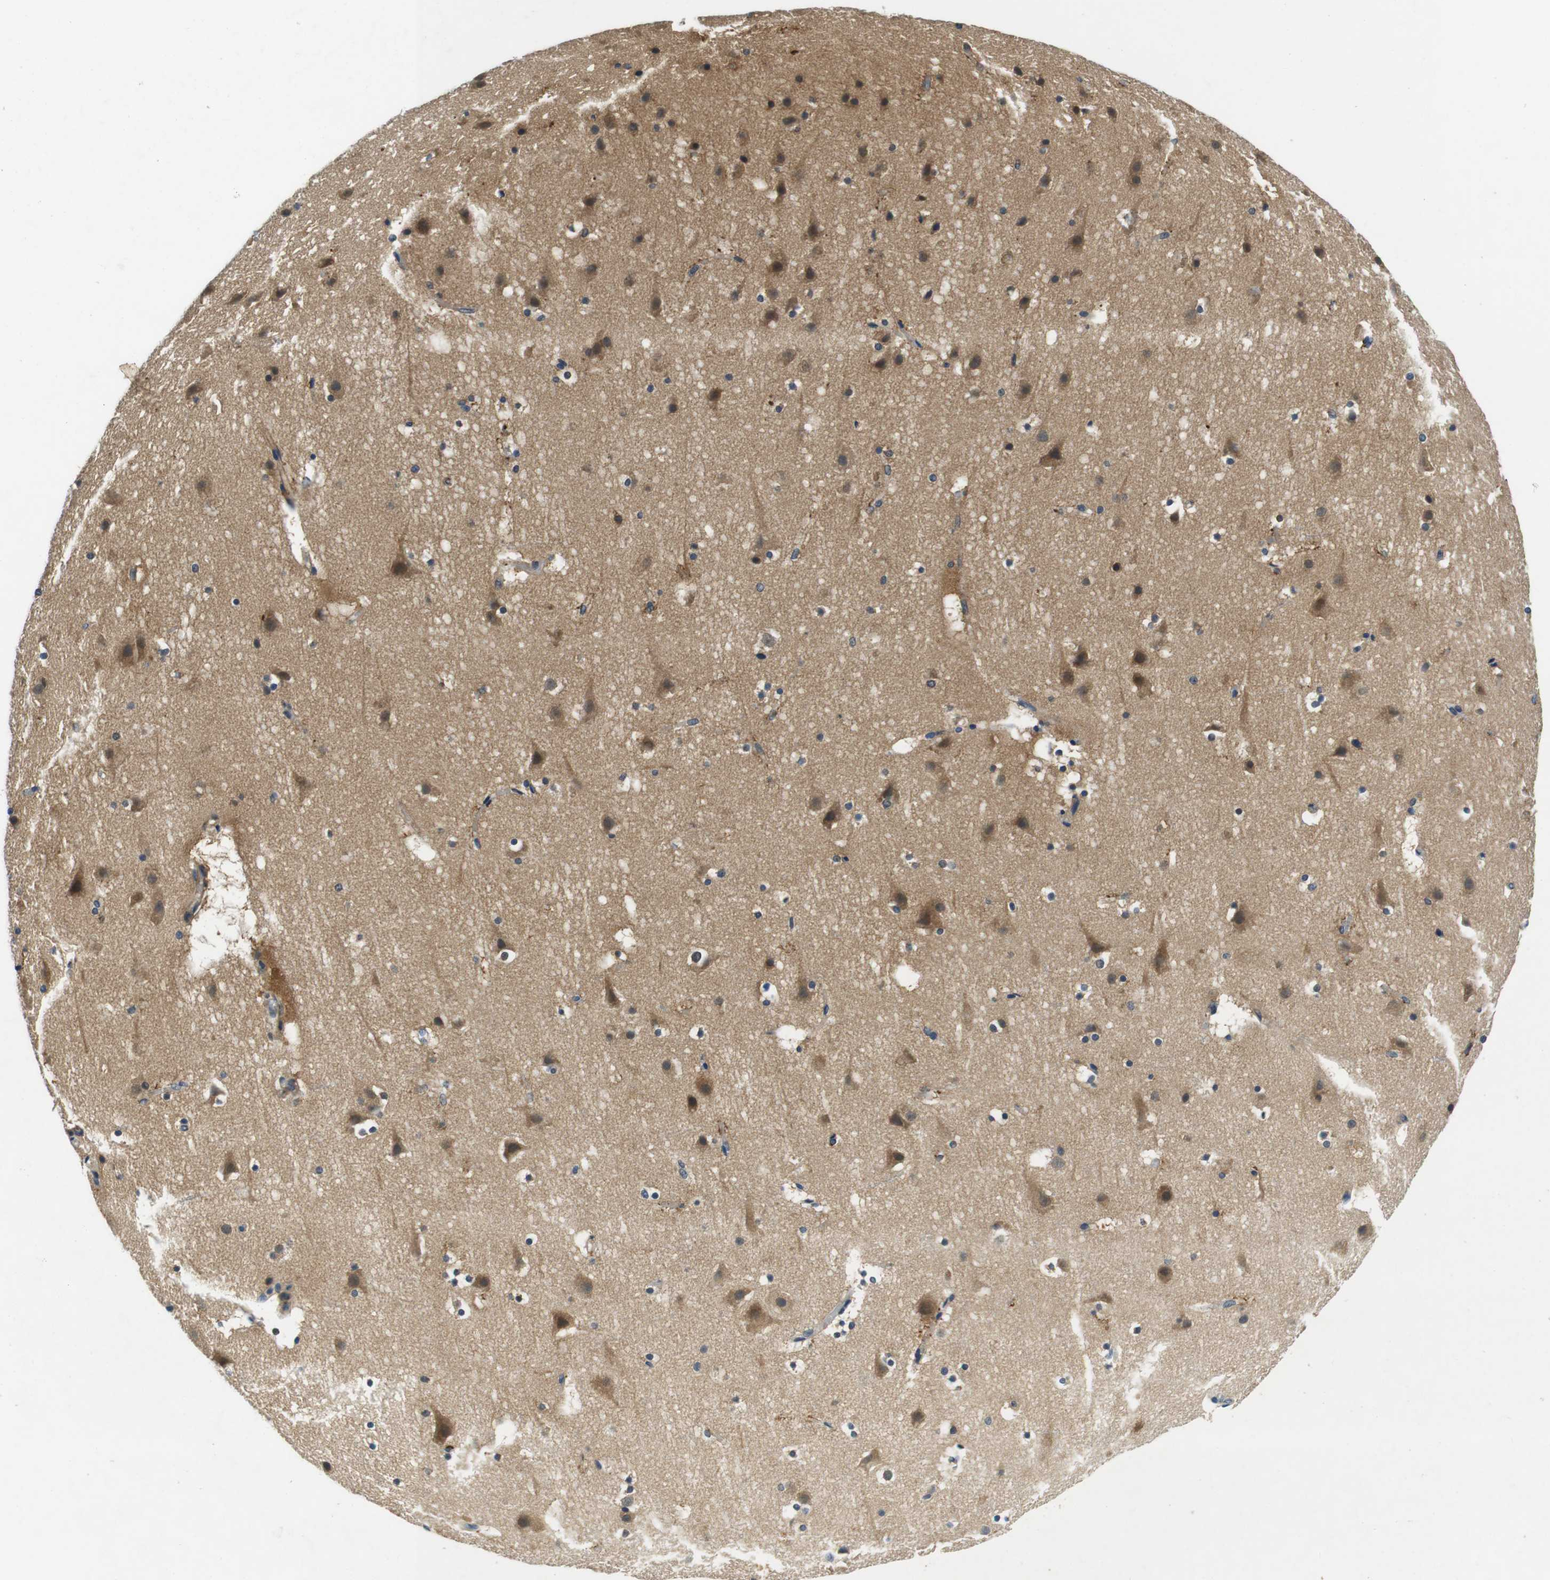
{"staining": {"intensity": "strong", "quantity": "25%-75%", "location": "cytoplasmic/membranous"}, "tissue": "cerebral cortex", "cell_type": "Endothelial cells", "image_type": "normal", "snomed": [{"axis": "morphology", "description": "Normal tissue, NOS"}, {"axis": "topography", "description": "Cerebral cortex"}], "caption": "This is an image of immunohistochemistry (IHC) staining of benign cerebral cortex, which shows strong staining in the cytoplasmic/membranous of endothelial cells.", "gene": "DTNA", "patient": {"sex": "male", "age": 45}}